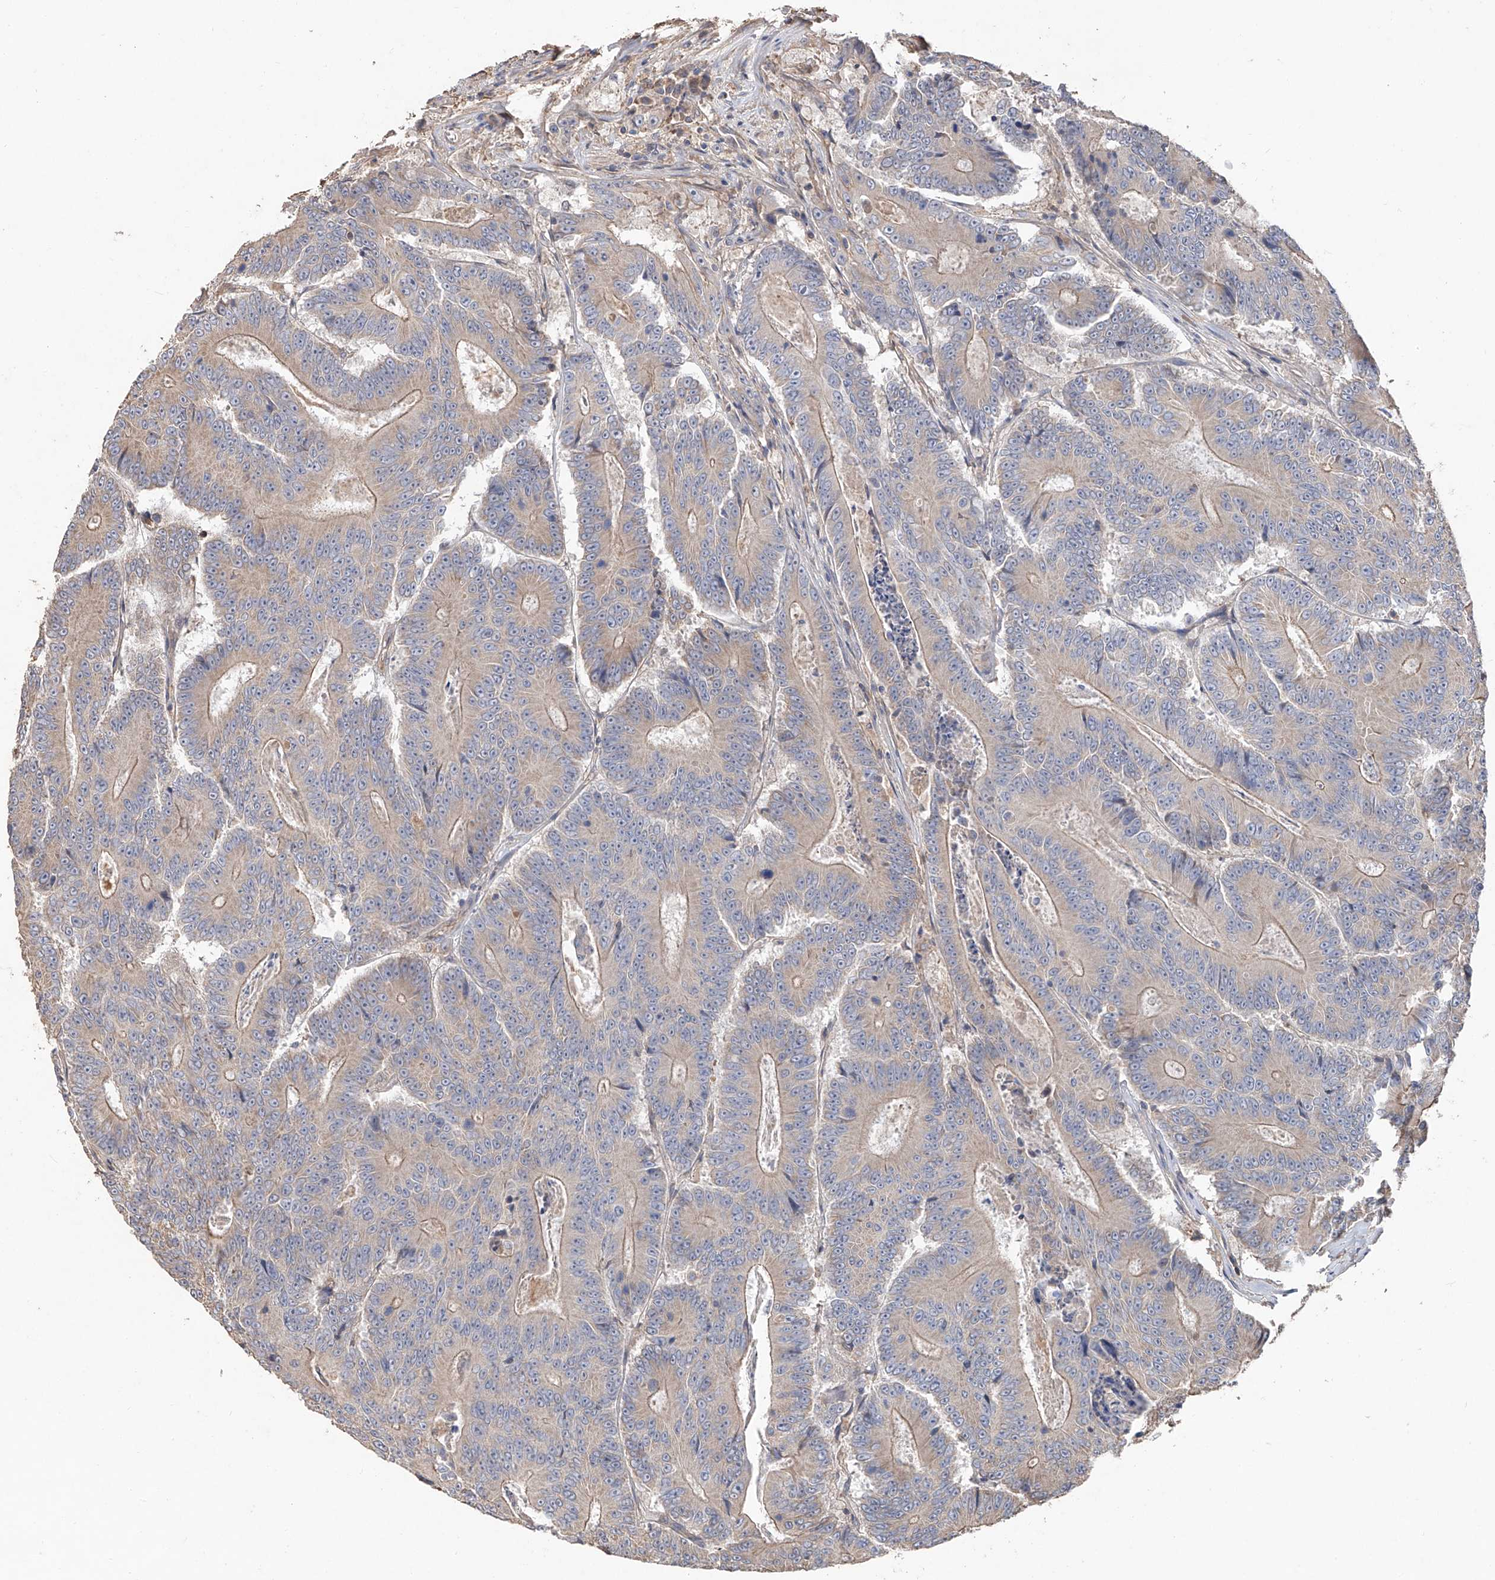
{"staining": {"intensity": "weak", "quantity": "25%-75%", "location": "cytoplasmic/membranous"}, "tissue": "colorectal cancer", "cell_type": "Tumor cells", "image_type": "cancer", "snomed": [{"axis": "morphology", "description": "Adenocarcinoma, NOS"}, {"axis": "topography", "description": "Colon"}], "caption": "Adenocarcinoma (colorectal) stained for a protein displays weak cytoplasmic/membranous positivity in tumor cells.", "gene": "EDN1", "patient": {"sex": "male", "age": 83}}